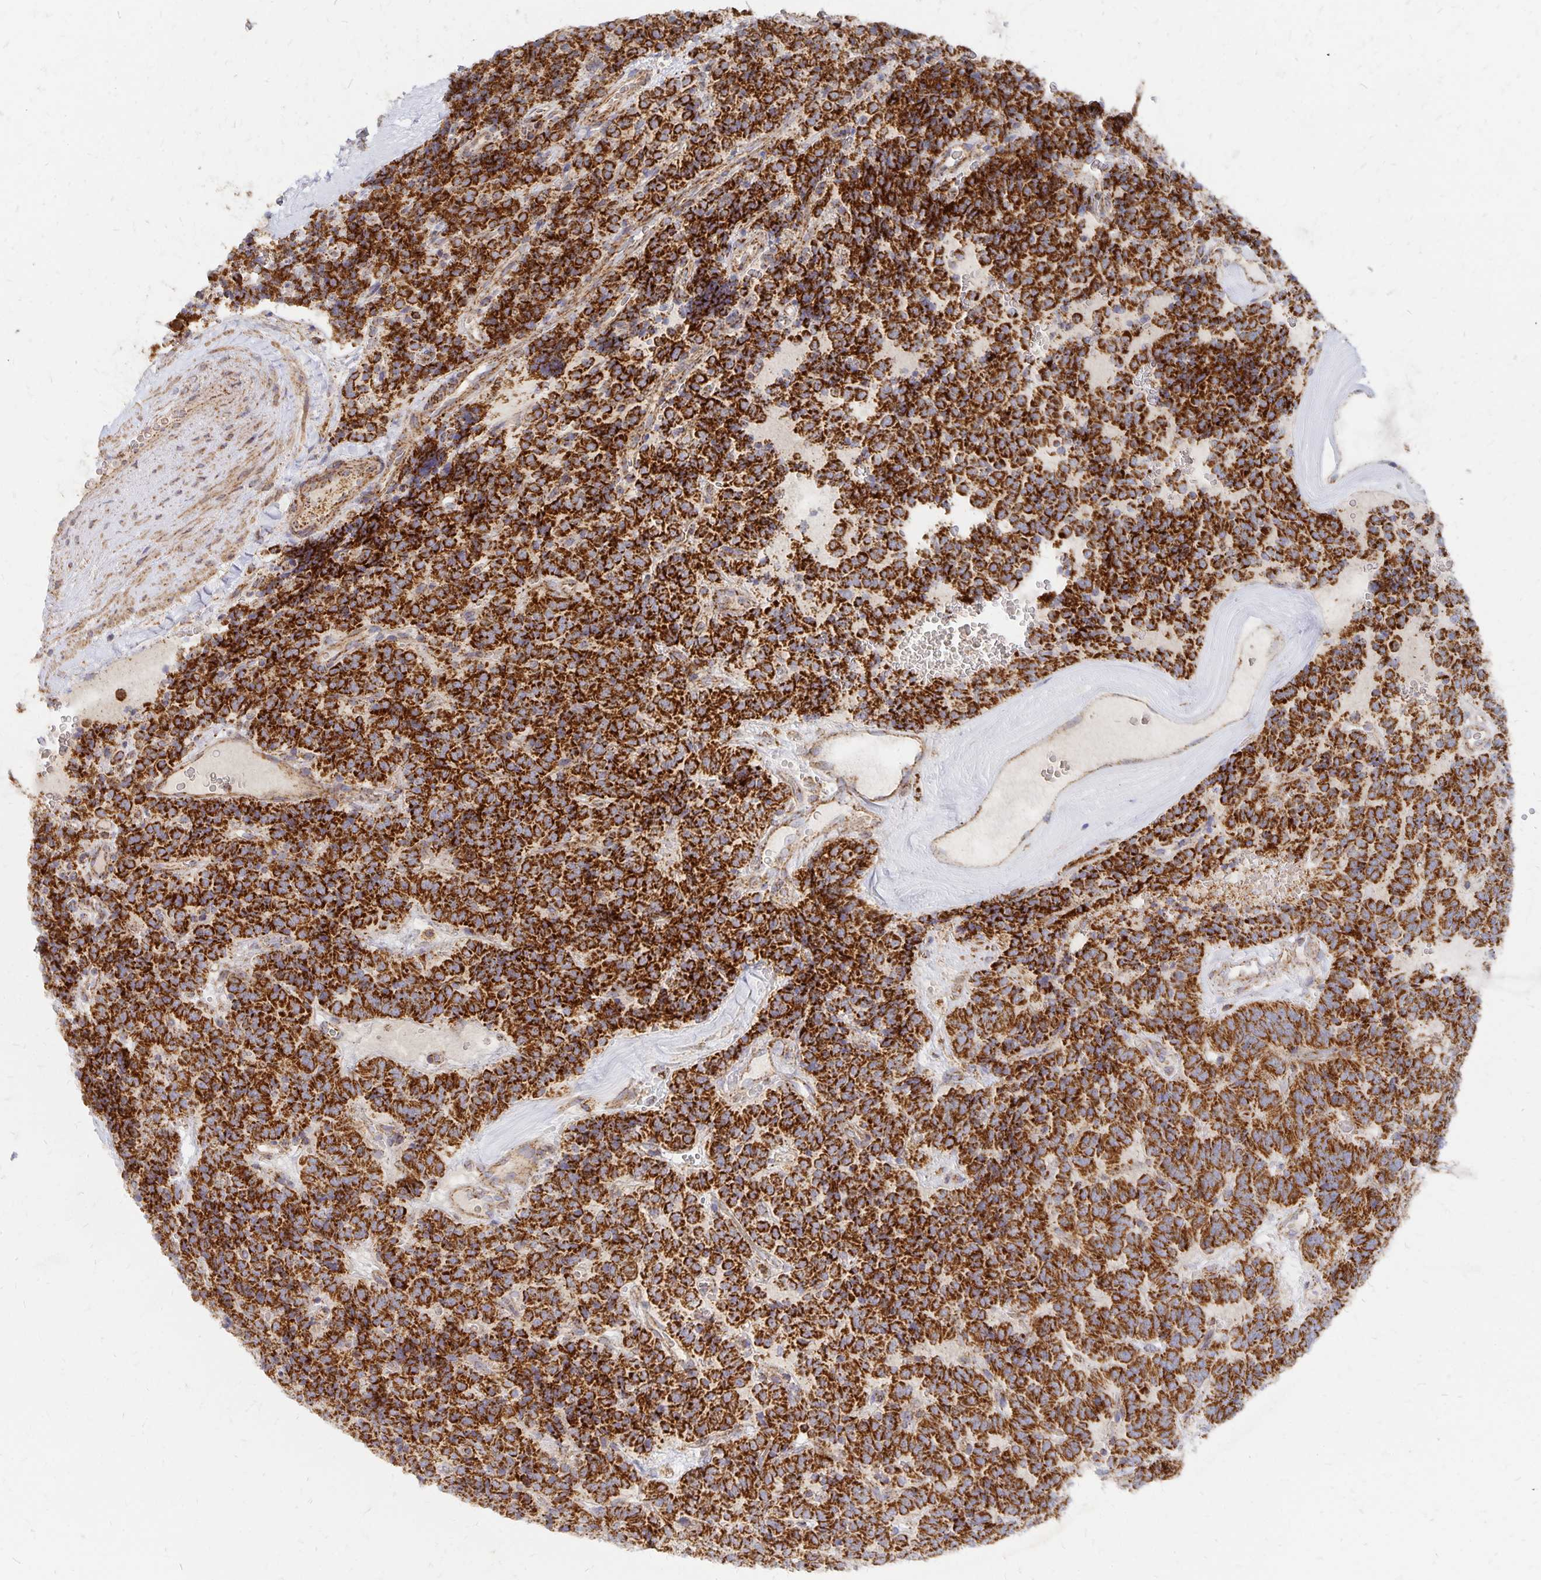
{"staining": {"intensity": "strong", "quantity": ">75%", "location": "cytoplasmic/membranous"}, "tissue": "carcinoid", "cell_type": "Tumor cells", "image_type": "cancer", "snomed": [{"axis": "morphology", "description": "Carcinoid, malignant, NOS"}, {"axis": "topography", "description": "Pancreas"}], "caption": "High-power microscopy captured an immunohistochemistry histopathology image of carcinoid (malignant), revealing strong cytoplasmic/membranous expression in about >75% of tumor cells.", "gene": "STOML2", "patient": {"sex": "male", "age": 36}}